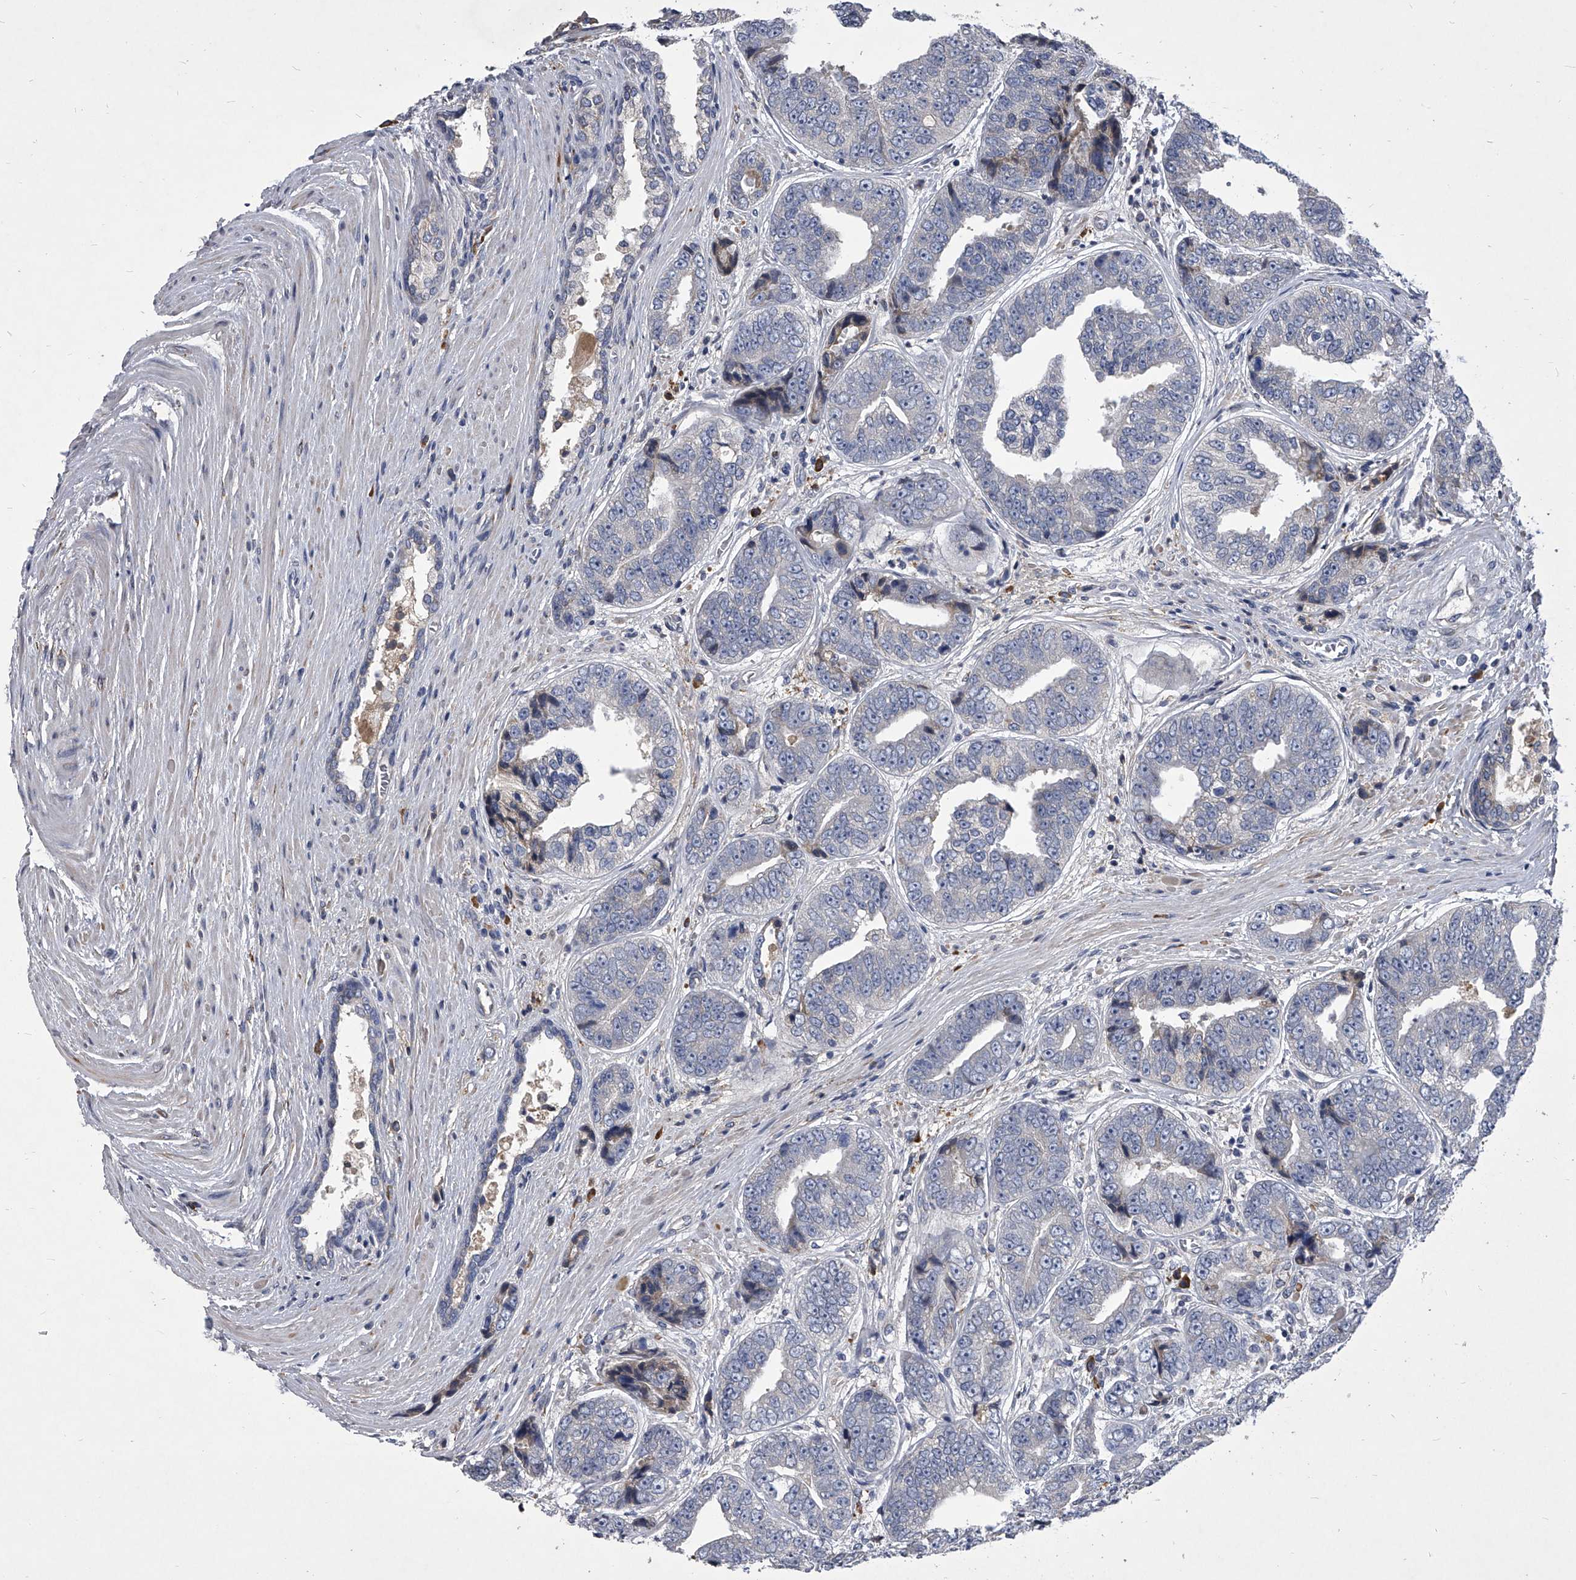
{"staining": {"intensity": "negative", "quantity": "none", "location": "none"}, "tissue": "prostate cancer", "cell_type": "Tumor cells", "image_type": "cancer", "snomed": [{"axis": "morphology", "description": "Adenocarcinoma, High grade"}, {"axis": "topography", "description": "Prostate"}], "caption": "An immunohistochemistry (IHC) image of adenocarcinoma (high-grade) (prostate) is shown. There is no staining in tumor cells of adenocarcinoma (high-grade) (prostate). Brightfield microscopy of immunohistochemistry (IHC) stained with DAB (3,3'-diaminobenzidine) (brown) and hematoxylin (blue), captured at high magnification.", "gene": "CCR4", "patient": {"sex": "male", "age": 61}}